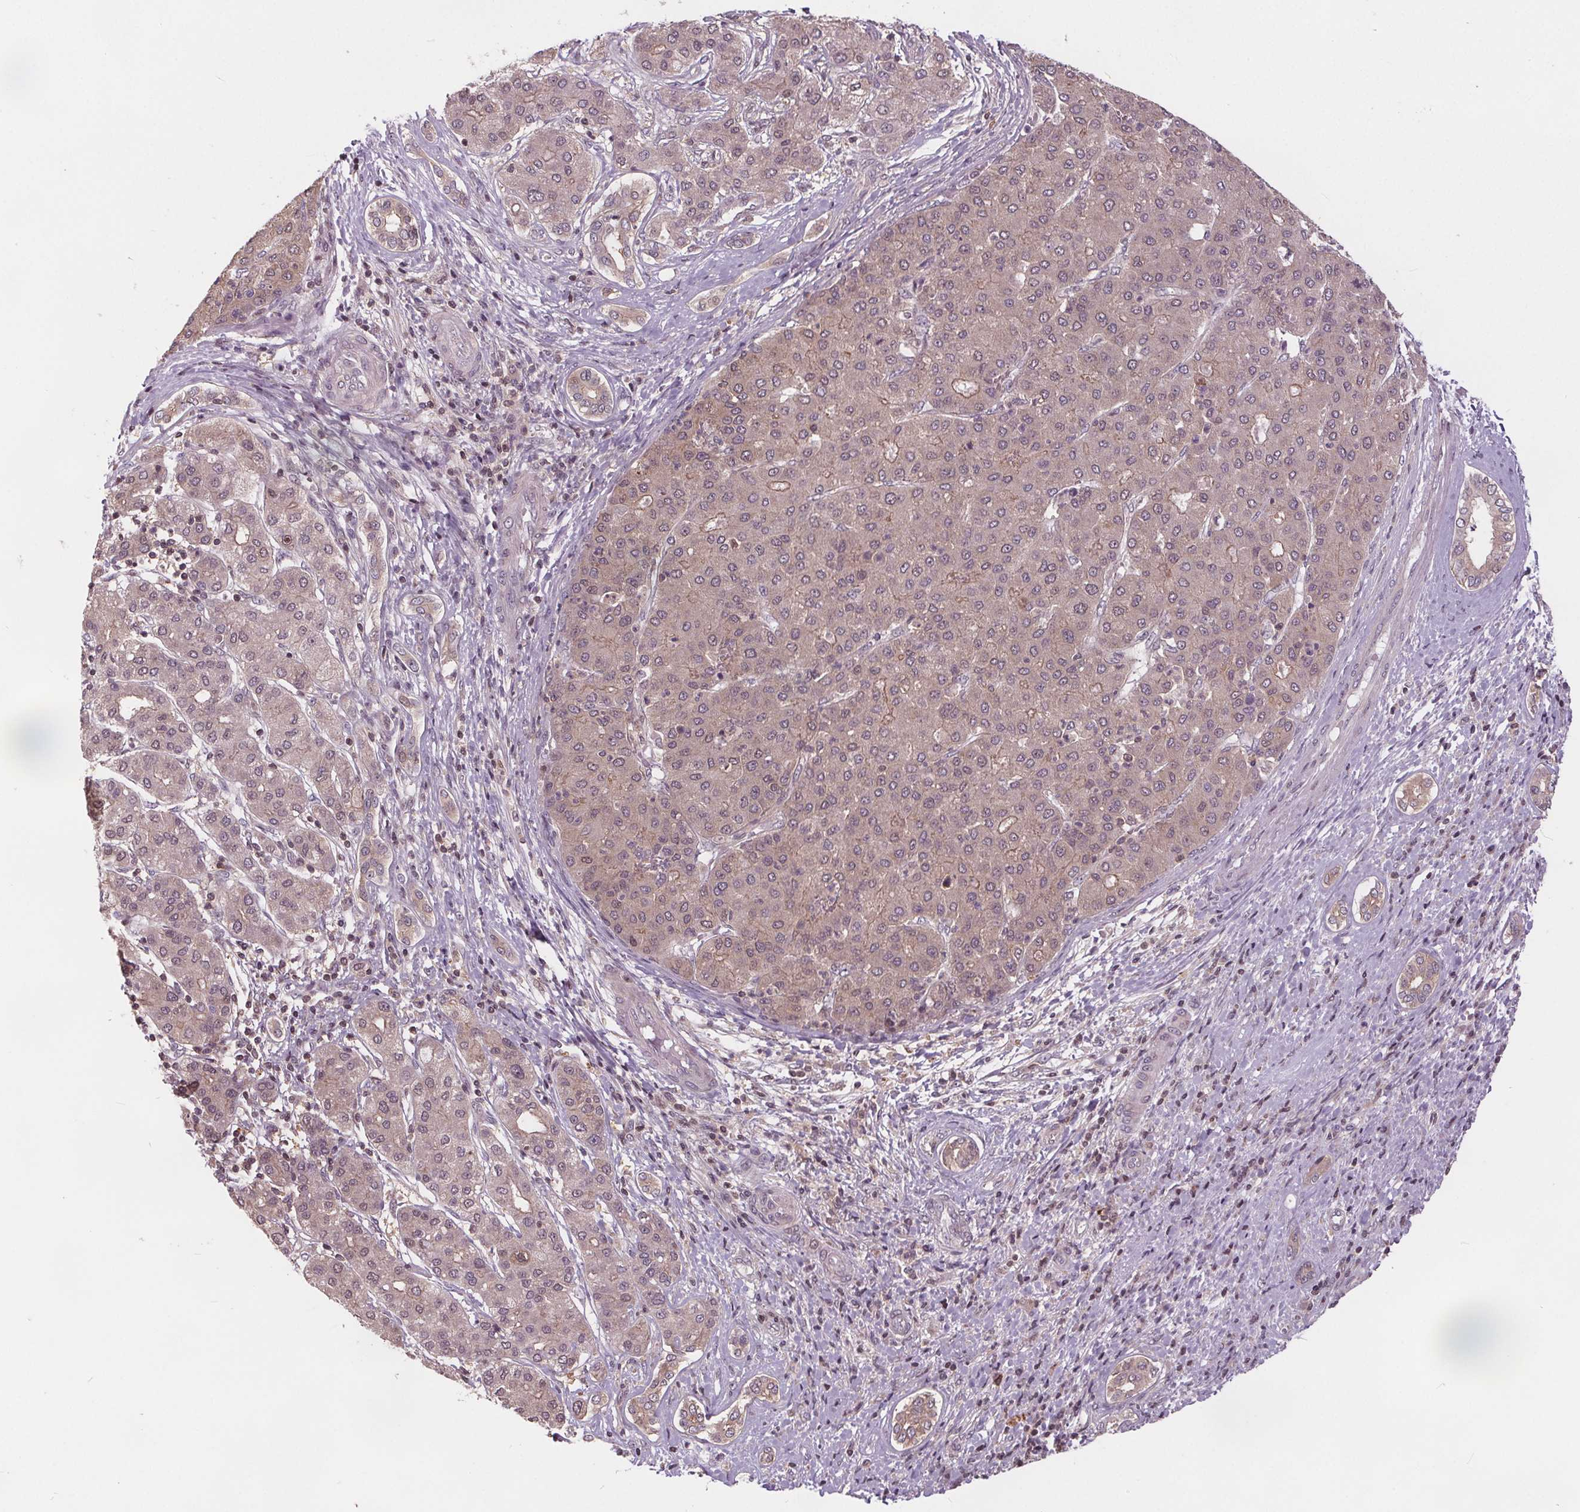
{"staining": {"intensity": "weak", "quantity": "25%-75%", "location": "nuclear"}, "tissue": "liver cancer", "cell_type": "Tumor cells", "image_type": "cancer", "snomed": [{"axis": "morphology", "description": "Carcinoma, Hepatocellular, NOS"}, {"axis": "topography", "description": "Liver"}], "caption": "Human hepatocellular carcinoma (liver) stained for a protein (brown) reveals weak nuclear positive staining in about 25%-75% of tumor cells.", "gene": "HIF1AN", "patient": {"sex": "male", "age": 65}}